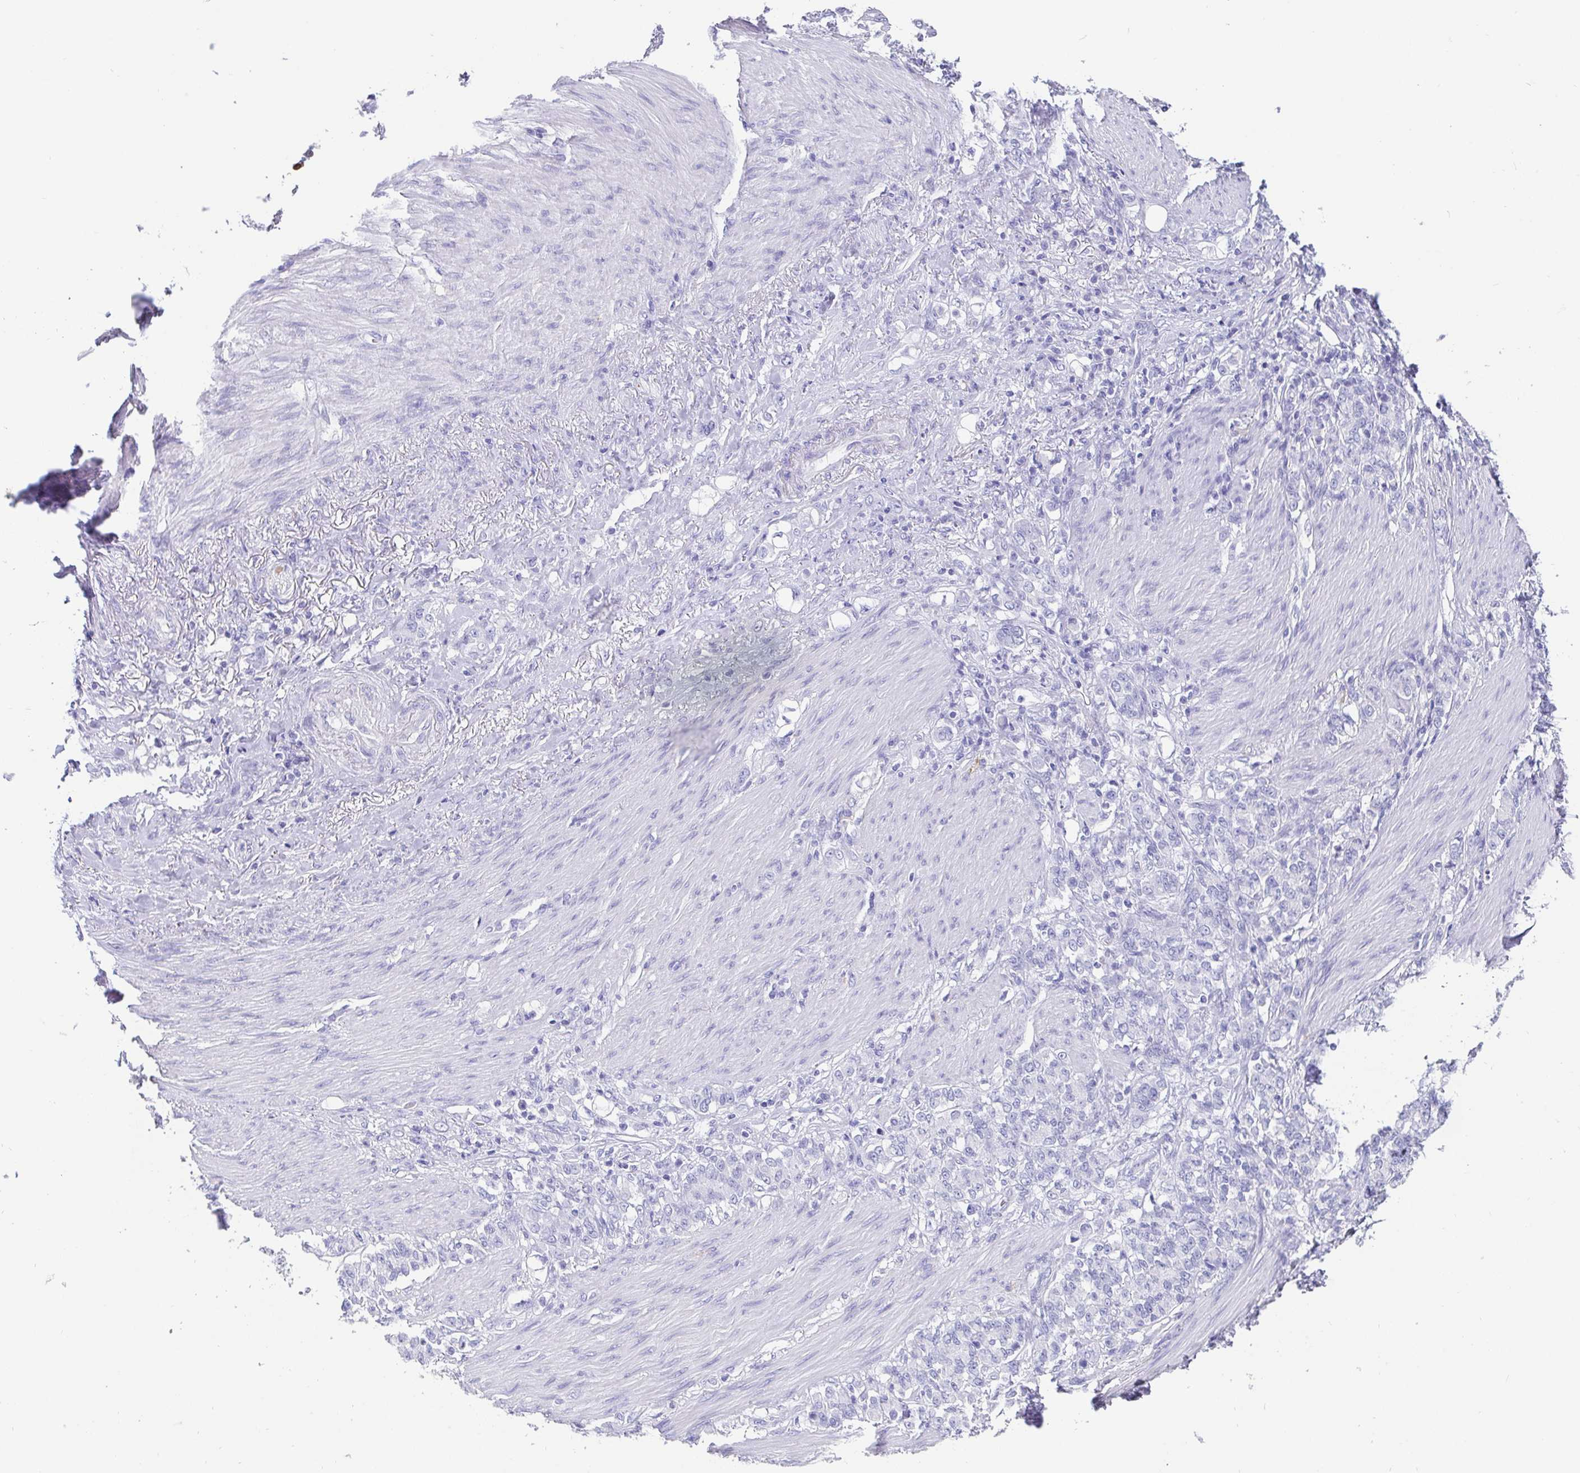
{"staining": {"intensity": "negative", "quantity": "none", "location": "none"}, "tissue": "stomach cancer", "cell_type": "Tumor cells", "image_type": "cancer", "snomed": [{"axis": "morphology", "description": "Adenocarcinoma, NOS"}, {"axis": "topography", "description": "Stomach"}], "caption": "IHC histopathology image of stomach adenocarcinoma stained for a protein (brown), which displays no positivity in tumor cells.", "gene": "SCGN", "patient": {"sex": "female", "age": 79}}